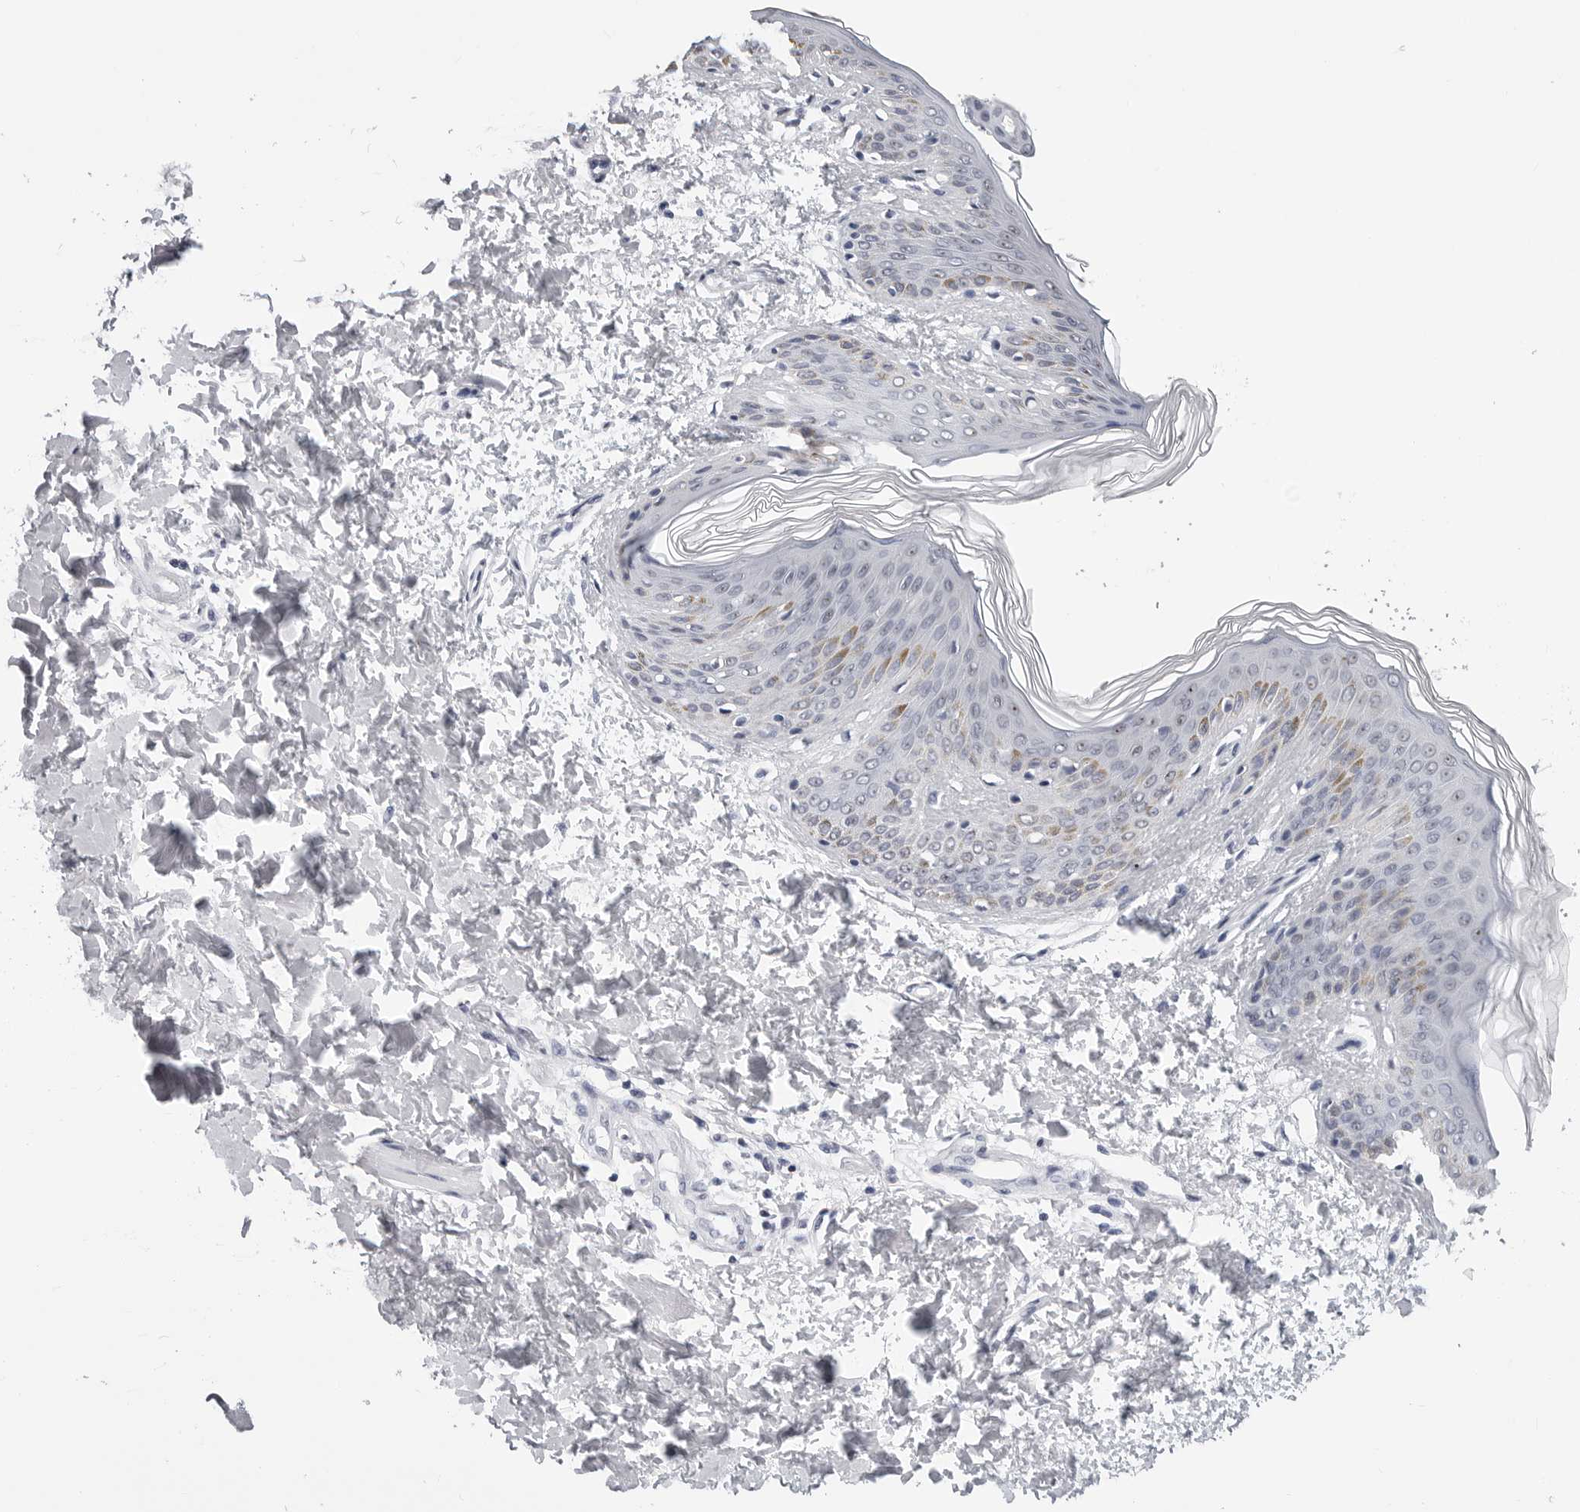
{"staining": {"intensity": "negative", "quantity": "none", "location": "none"}, "tissue": "skin", "cell_type": "Fibroblasts", "image_type": "normal", "snomed": [{"axis": "morphology", "description": "Normal tissue, NOS"}, {"axis": "morphology", "description": "Neoplasm, benign, NOS"}, {"axis": "topography", "description": "Skin"}, {"axis": "topography", "description": "Soft tissue"}], "caption": "This is an immunohistochemistry (IHC) histopathology image of unremarkable skin. There is no staining in fibroblasts.", "gene": "GNL2", "patient": {"sex": "male", "age": 26}}